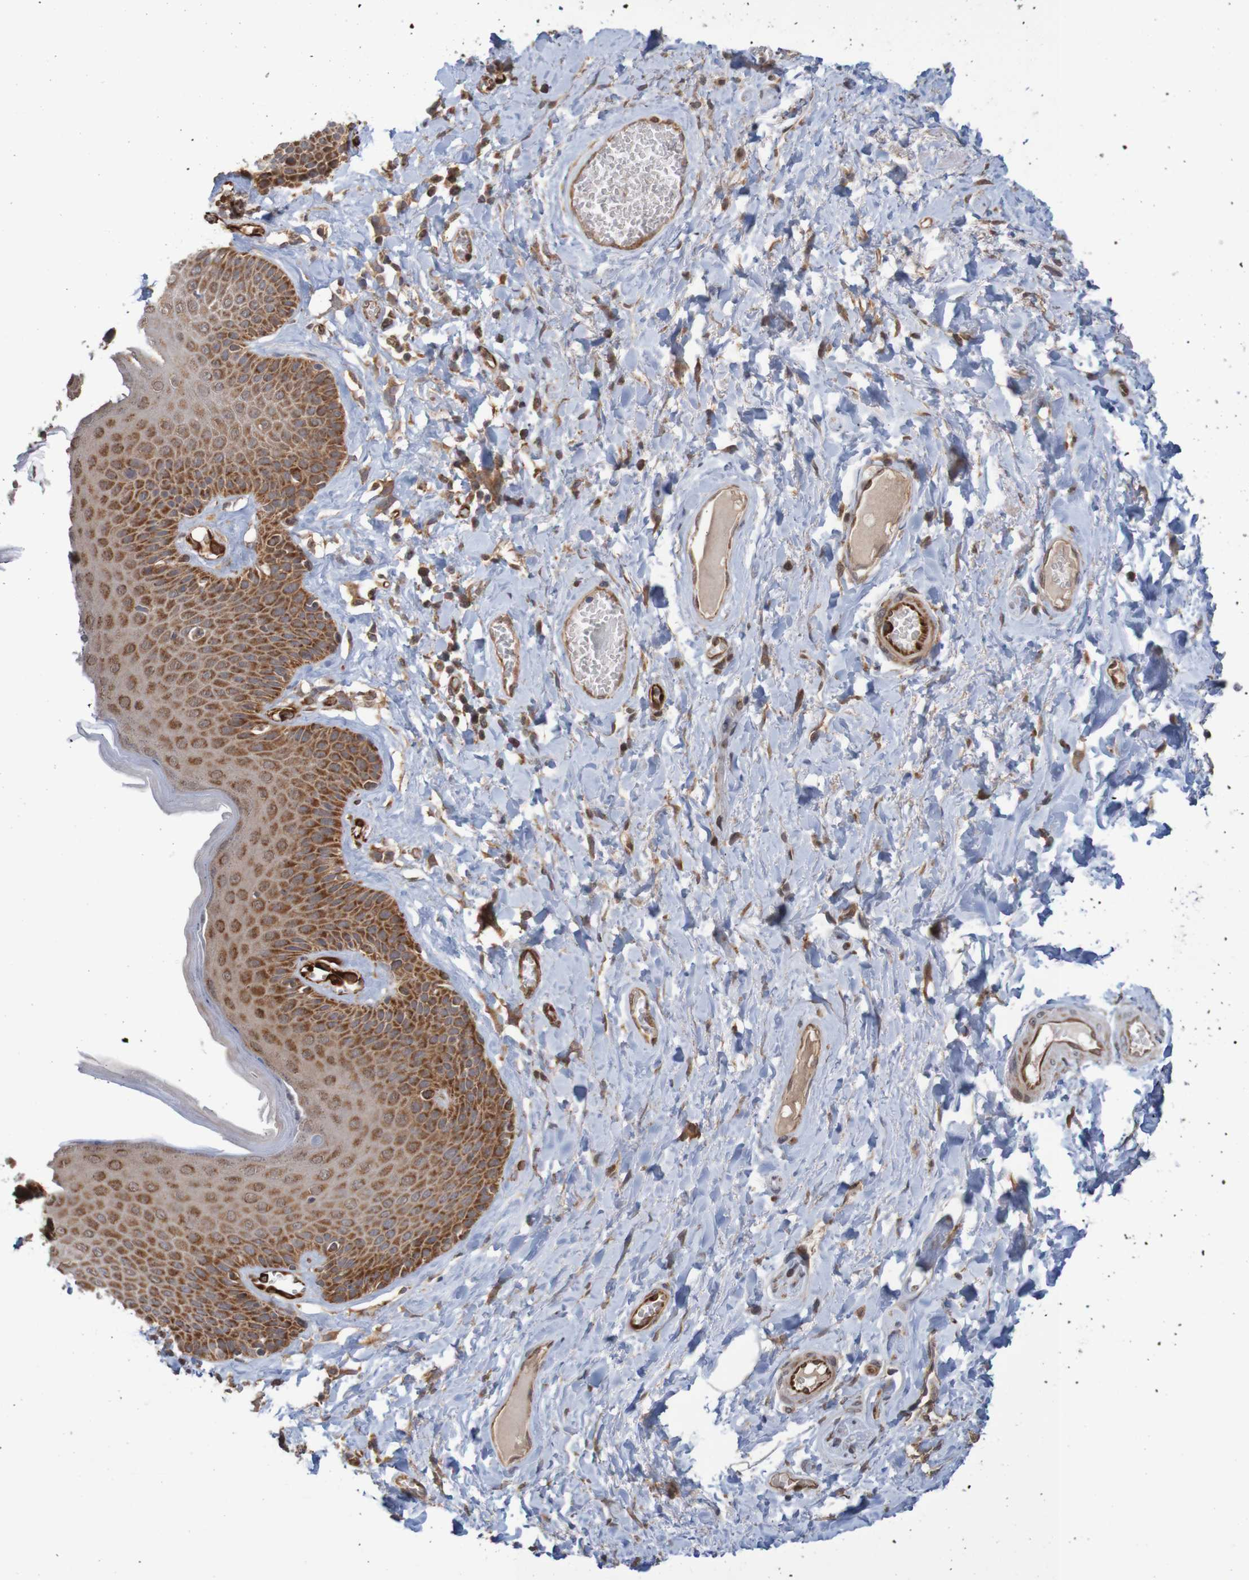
{"staining": {"intensity": "moderate", "quantity": ">75%", "location": "cytoplasmic/membranous"}, "tissue": "skin", "cell_type": "Epidermal cells", "image_type": "normal", "snomed": [{"axis": "morphology", "description": "Normal tissue, NOS"}, {"axis": "topography", "description": "Anal"}], "caption": "Immunohistochemical staining of normal skin reveals medium levels of moderate cytoplasmic/membranous positivity in about >75% of epidermal cells. The protein is stained brown, and the nuclei are stained in blue (DAB (3,3'-diaminobenzidine) IHC with brightfield microscopy, high magnification).", "gene": "MRPL52", "patient": {"sex": "male", "age": 69}}